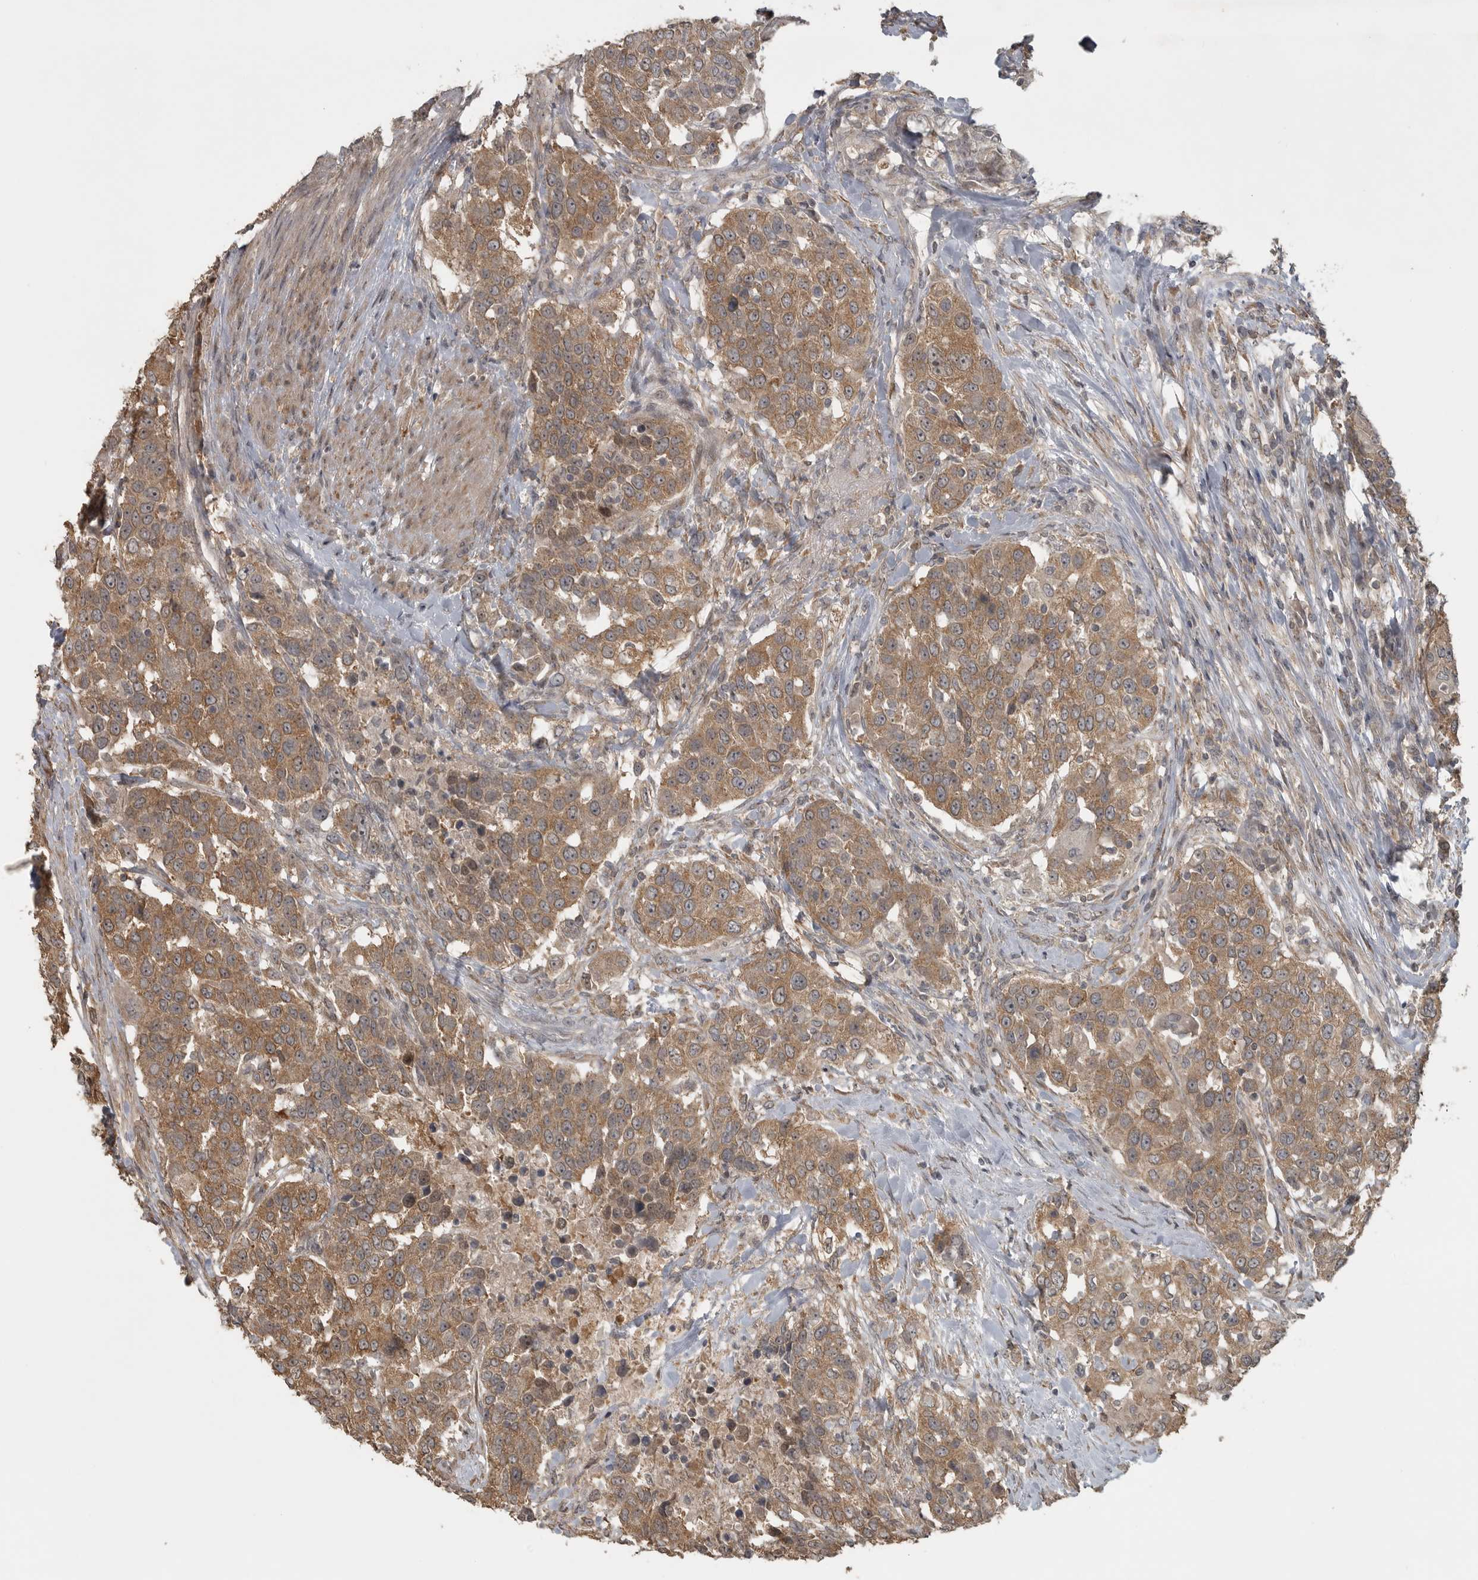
{"staining": {"intensity": "moderate", "quantity": ">75%", "location": "cytoplasmic/membranous"}, "tissue": "urothelial cancer", "cell_type": "Tumor cells", "image_type": "cancer", "snomed": [{"axis": "morphology", "description": "Urothelial carcinoma, High grade"}, {"axis": "topography", "description": "Urinary bladder"}], "caption": "Immunohistochemistry (IHC) photomicrograph of neoplastic tissue: human urothelial cancer stained using immunohistochemistry demonstrates medium levels of moderate protein expression localized specifically in the cytoplasmic/membranous of tumor cells, appearing as a cytoplasmic/membranous brown color.", "gene": "LLGL1", "patient": {"sex": "female", "age": 80}}